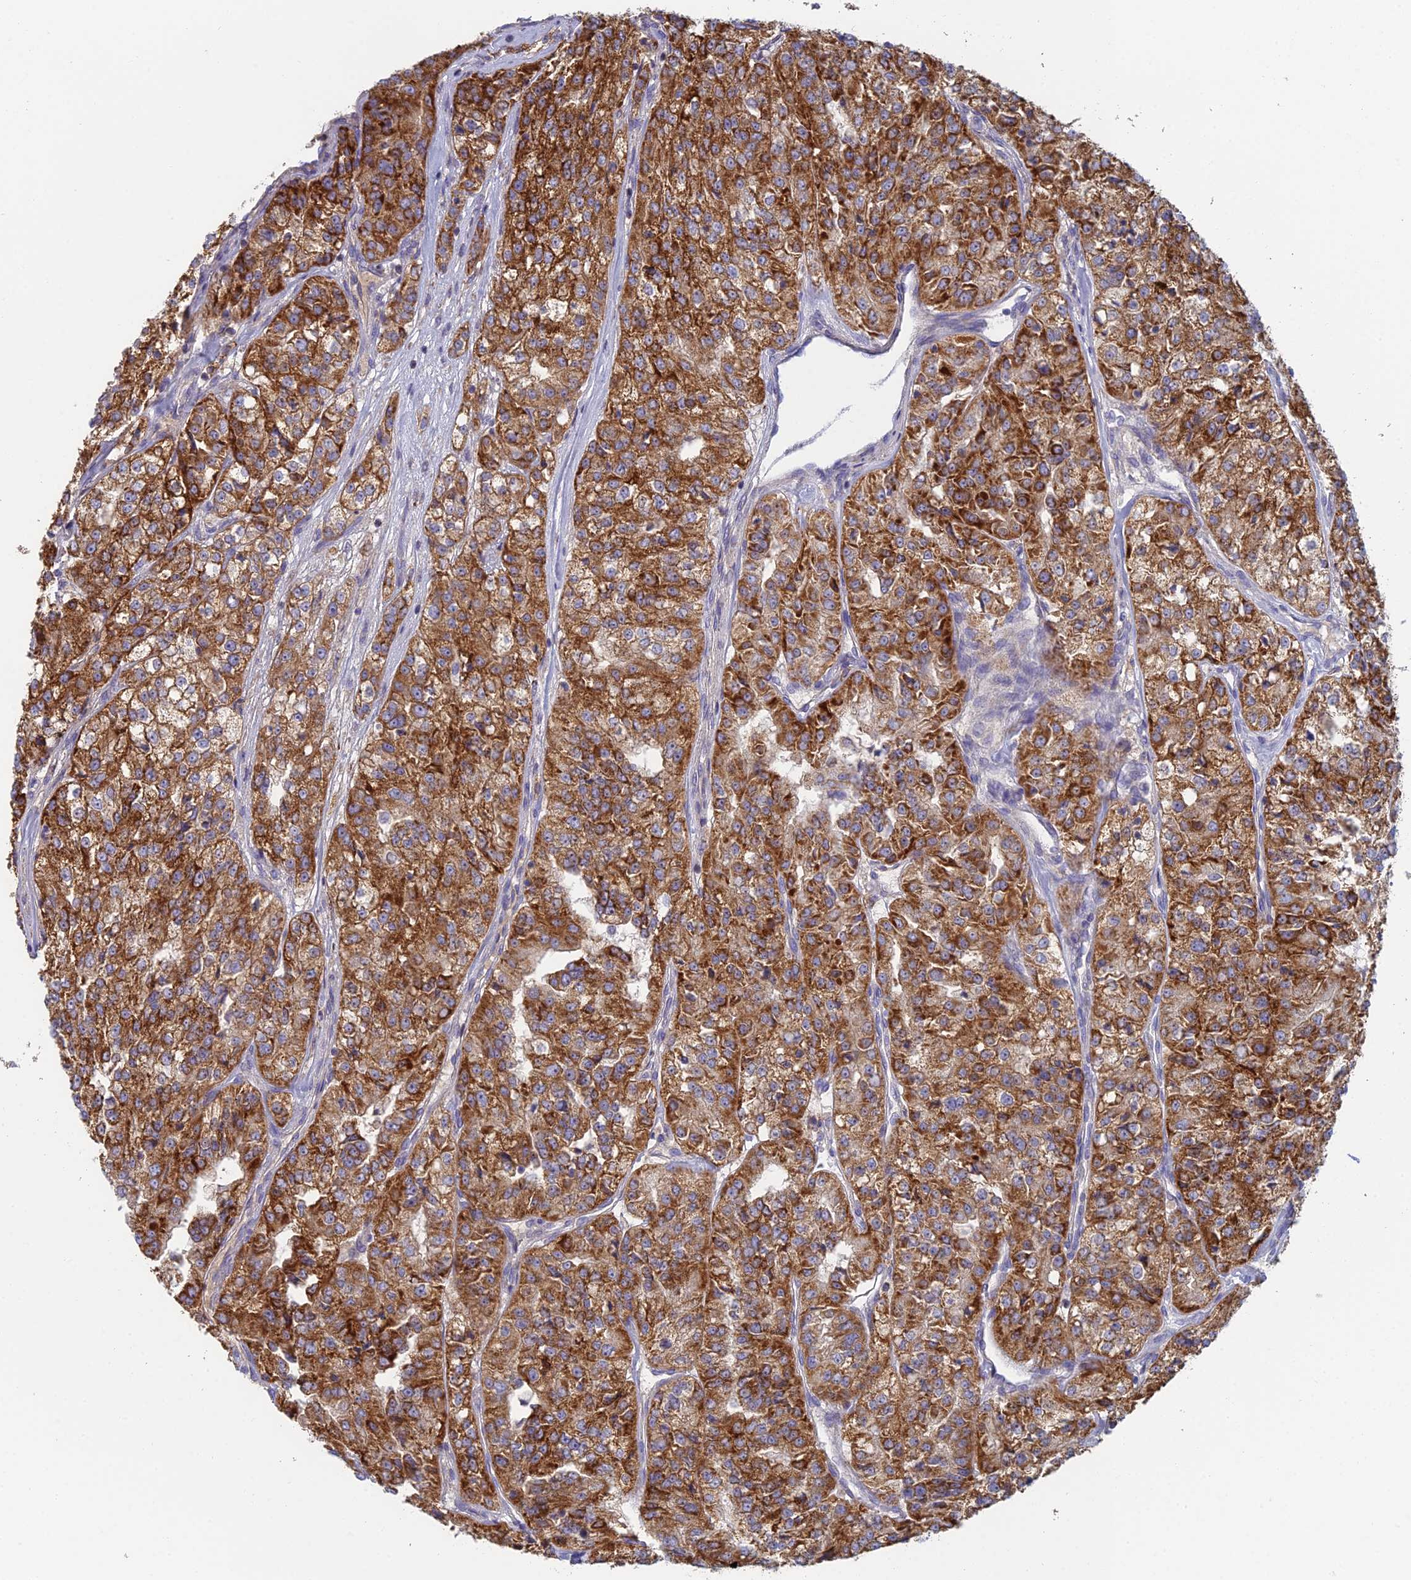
{"staining": {"intensity": "strong", "quantity": ">75%", "location": "cytoplasmic/membranous"}, "tissue": "renal cancer", "cell_type": "Tumor cells", "image_type": "cancer", "snomed": [{"axis": "morphology", "description": "Adenocarcinoma, NOS"}, {"axis": "topography", "description": "Kidney"}], "caption": "Renal cancer (adenocarcinoma) was stained to show a protein in brown. There is high levels of strong cytoplasmic/membranous expression in approximately >75% of tumor cells.", "gene": "IFTAP", "patient": {"sex": "female", "age": 63}}